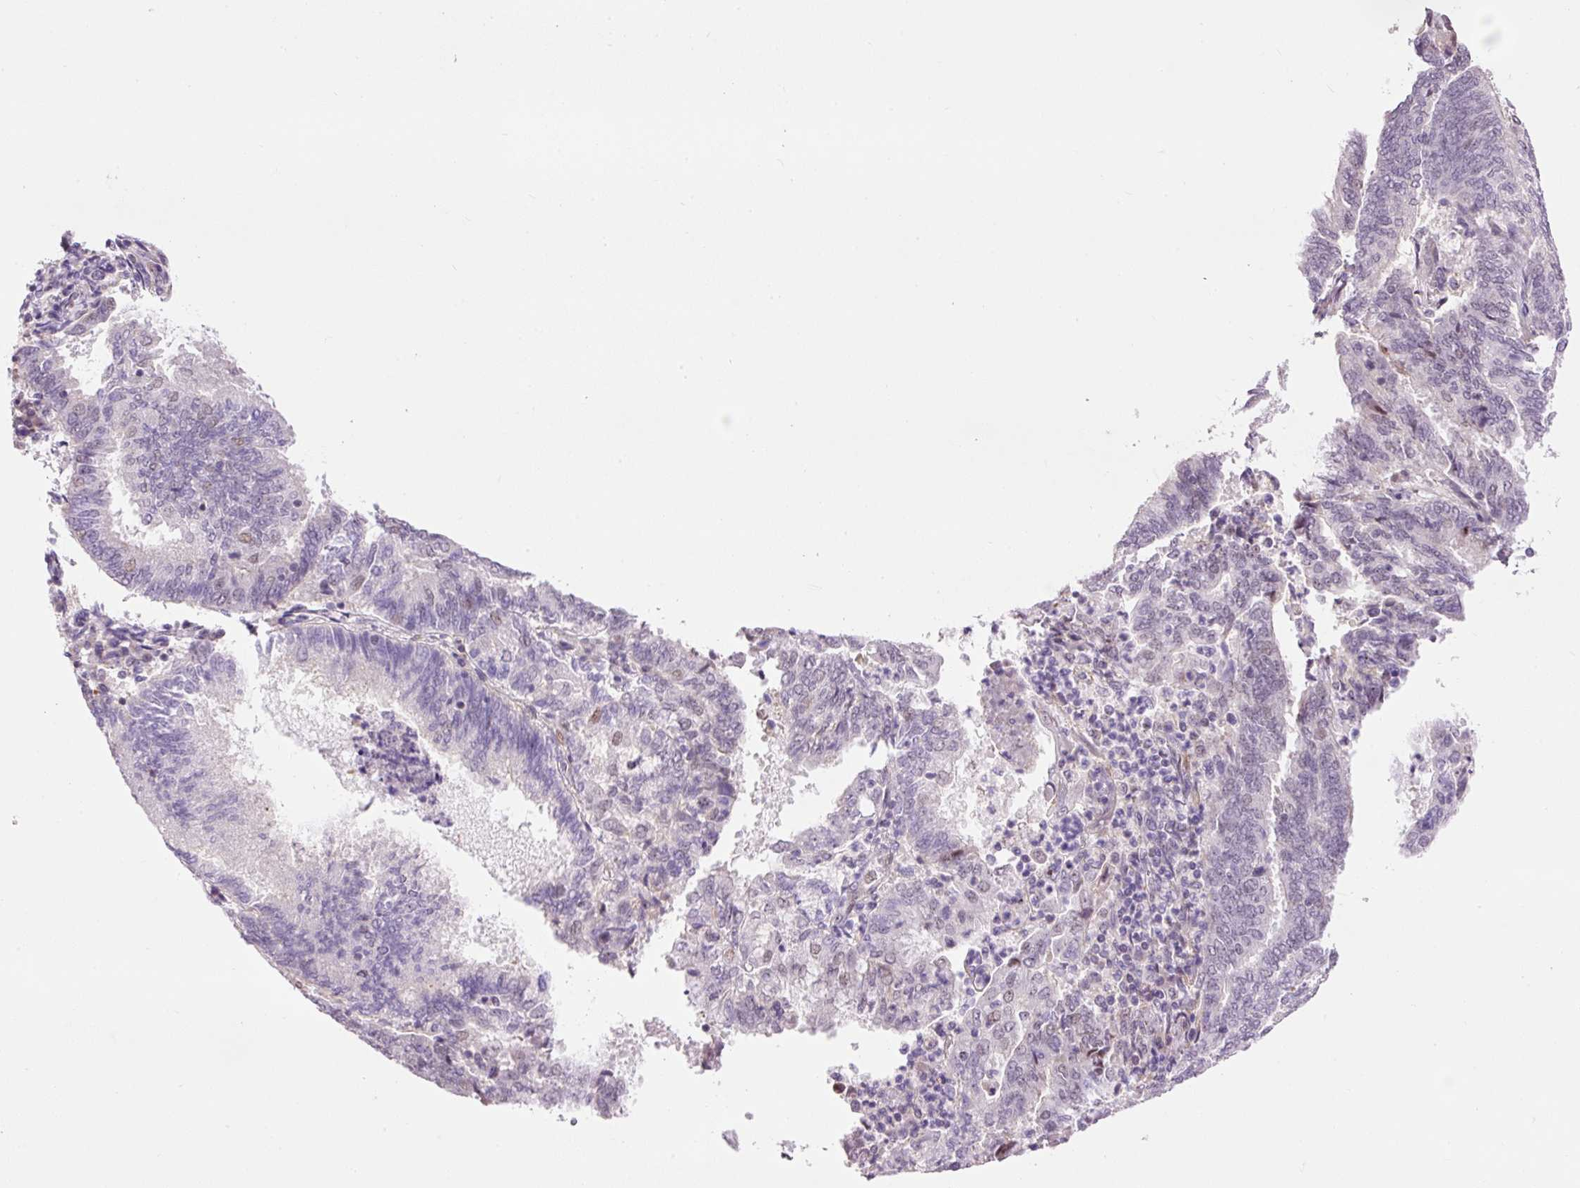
{"staining": {"intensity": "negative", "quantity": "none", "location": "none"}, "tissue": "endometrial cancer", "cell_type": "Tumor cells", "image_type": "cancer", "snomed": [{"axis": "morphology", "description": "Adenocarcinoma, NOS"}, {"axis": "topography", "description": "Endometrium"}], "caption": "Image shows no protein positivity in tumor cells of endometrial adenocarcinoma tissue. (Brightfield microscopy of DAB (3,3'-diaminobenzidine) immunohistochemistry at high magnification).", "gene": "HNF1A", "patient": {"sex": "female", "age": 80}}